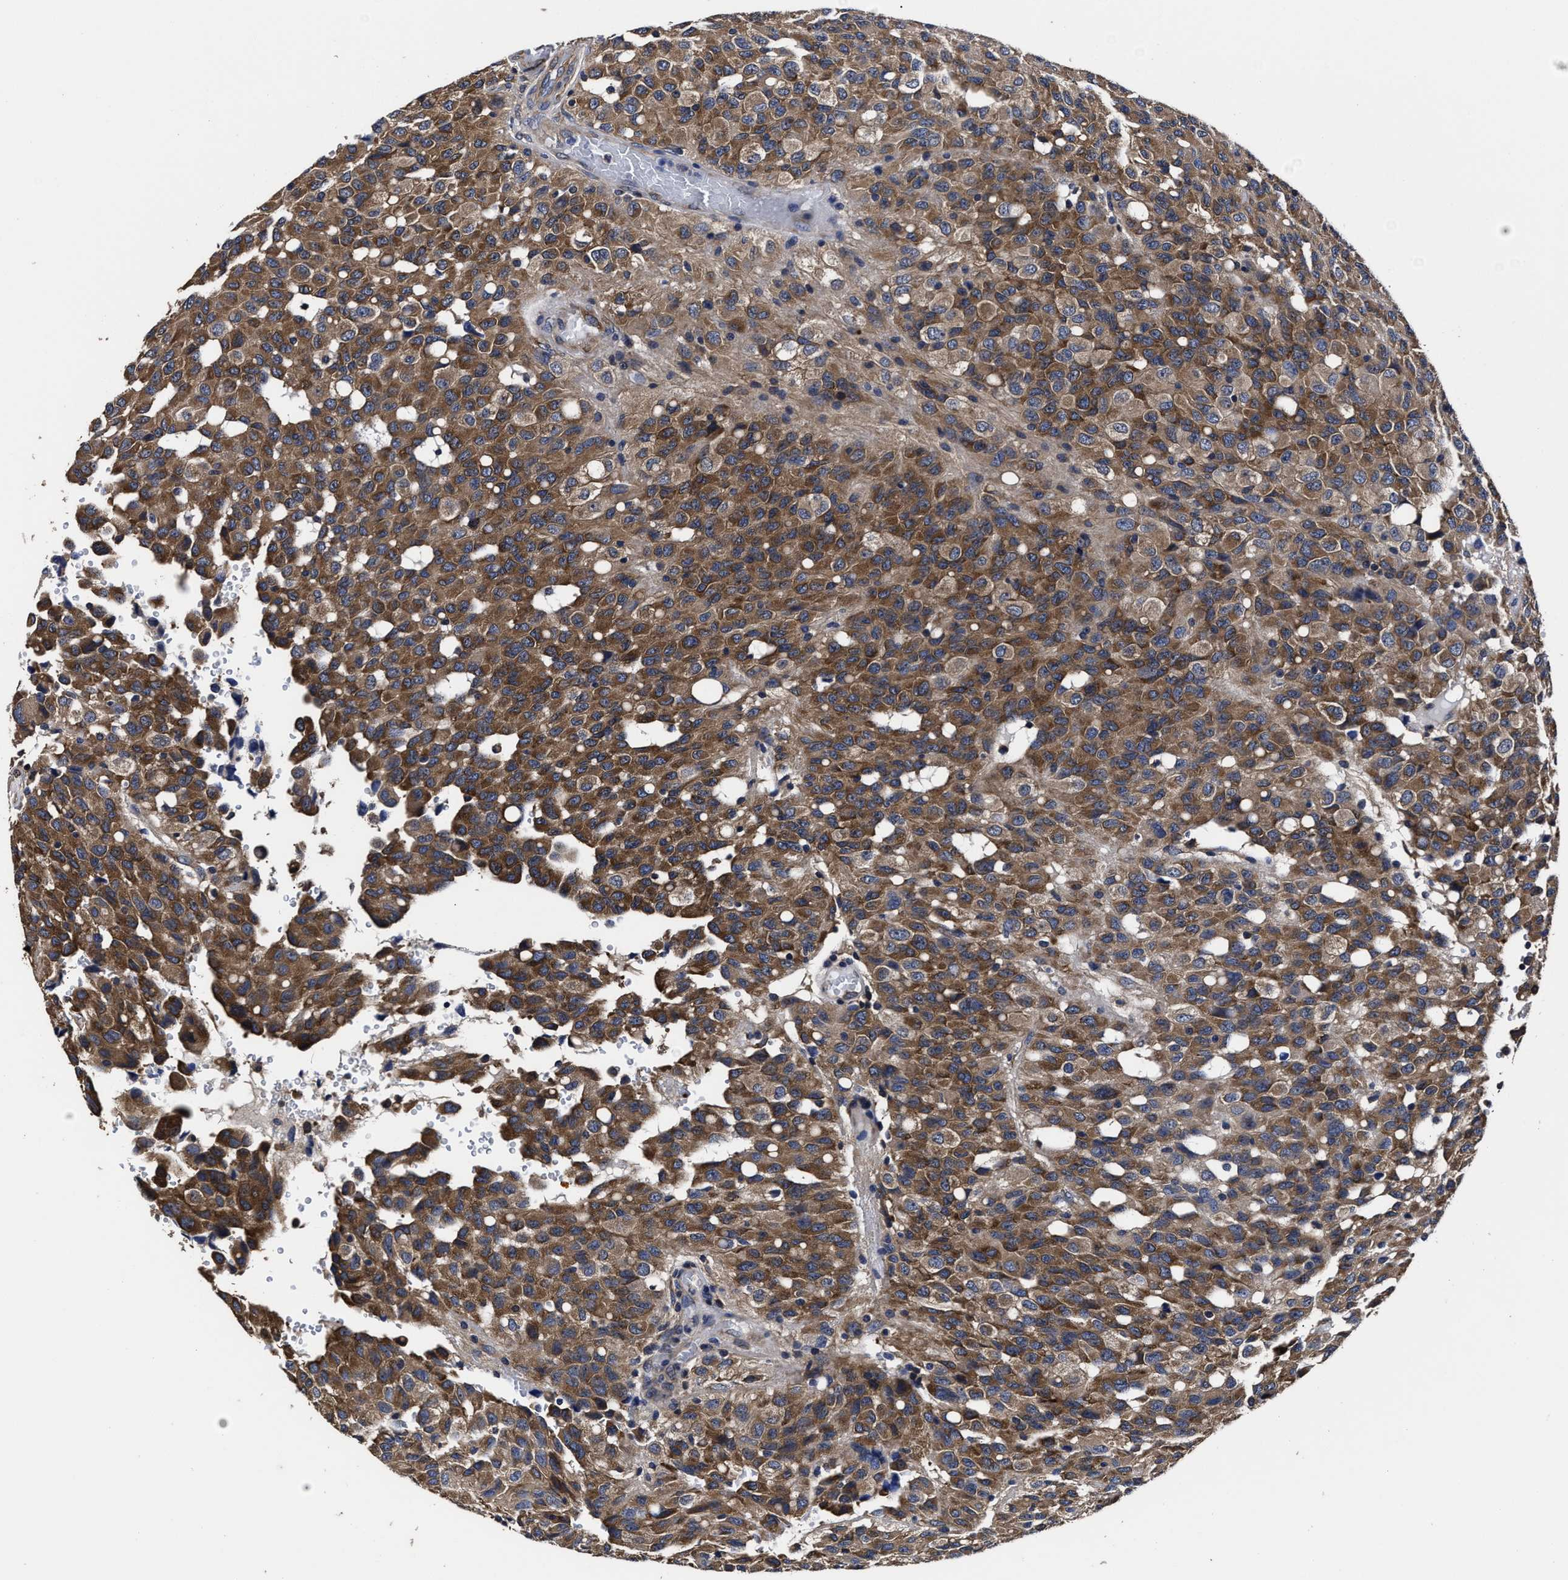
{"staining": {"intensity": "moderate", "quantity": ">75%", "location": "cytoplasmic/membranous"}, "tissue": "glioma", "cell_type": "Tumor cells", "image_type": "cancer", "snomed": [{"axis": "morphology", "description": "Glioma, malignant, High grade"}, {"axis": "topography", "description": "Brain"}], "caption": "Moderate cytoplasmic/membranous positivity is appreciated in about >75% of tumor cells in glioma.", "gene": "AVEN", "patient": {"sex": "male", "age": 32}}